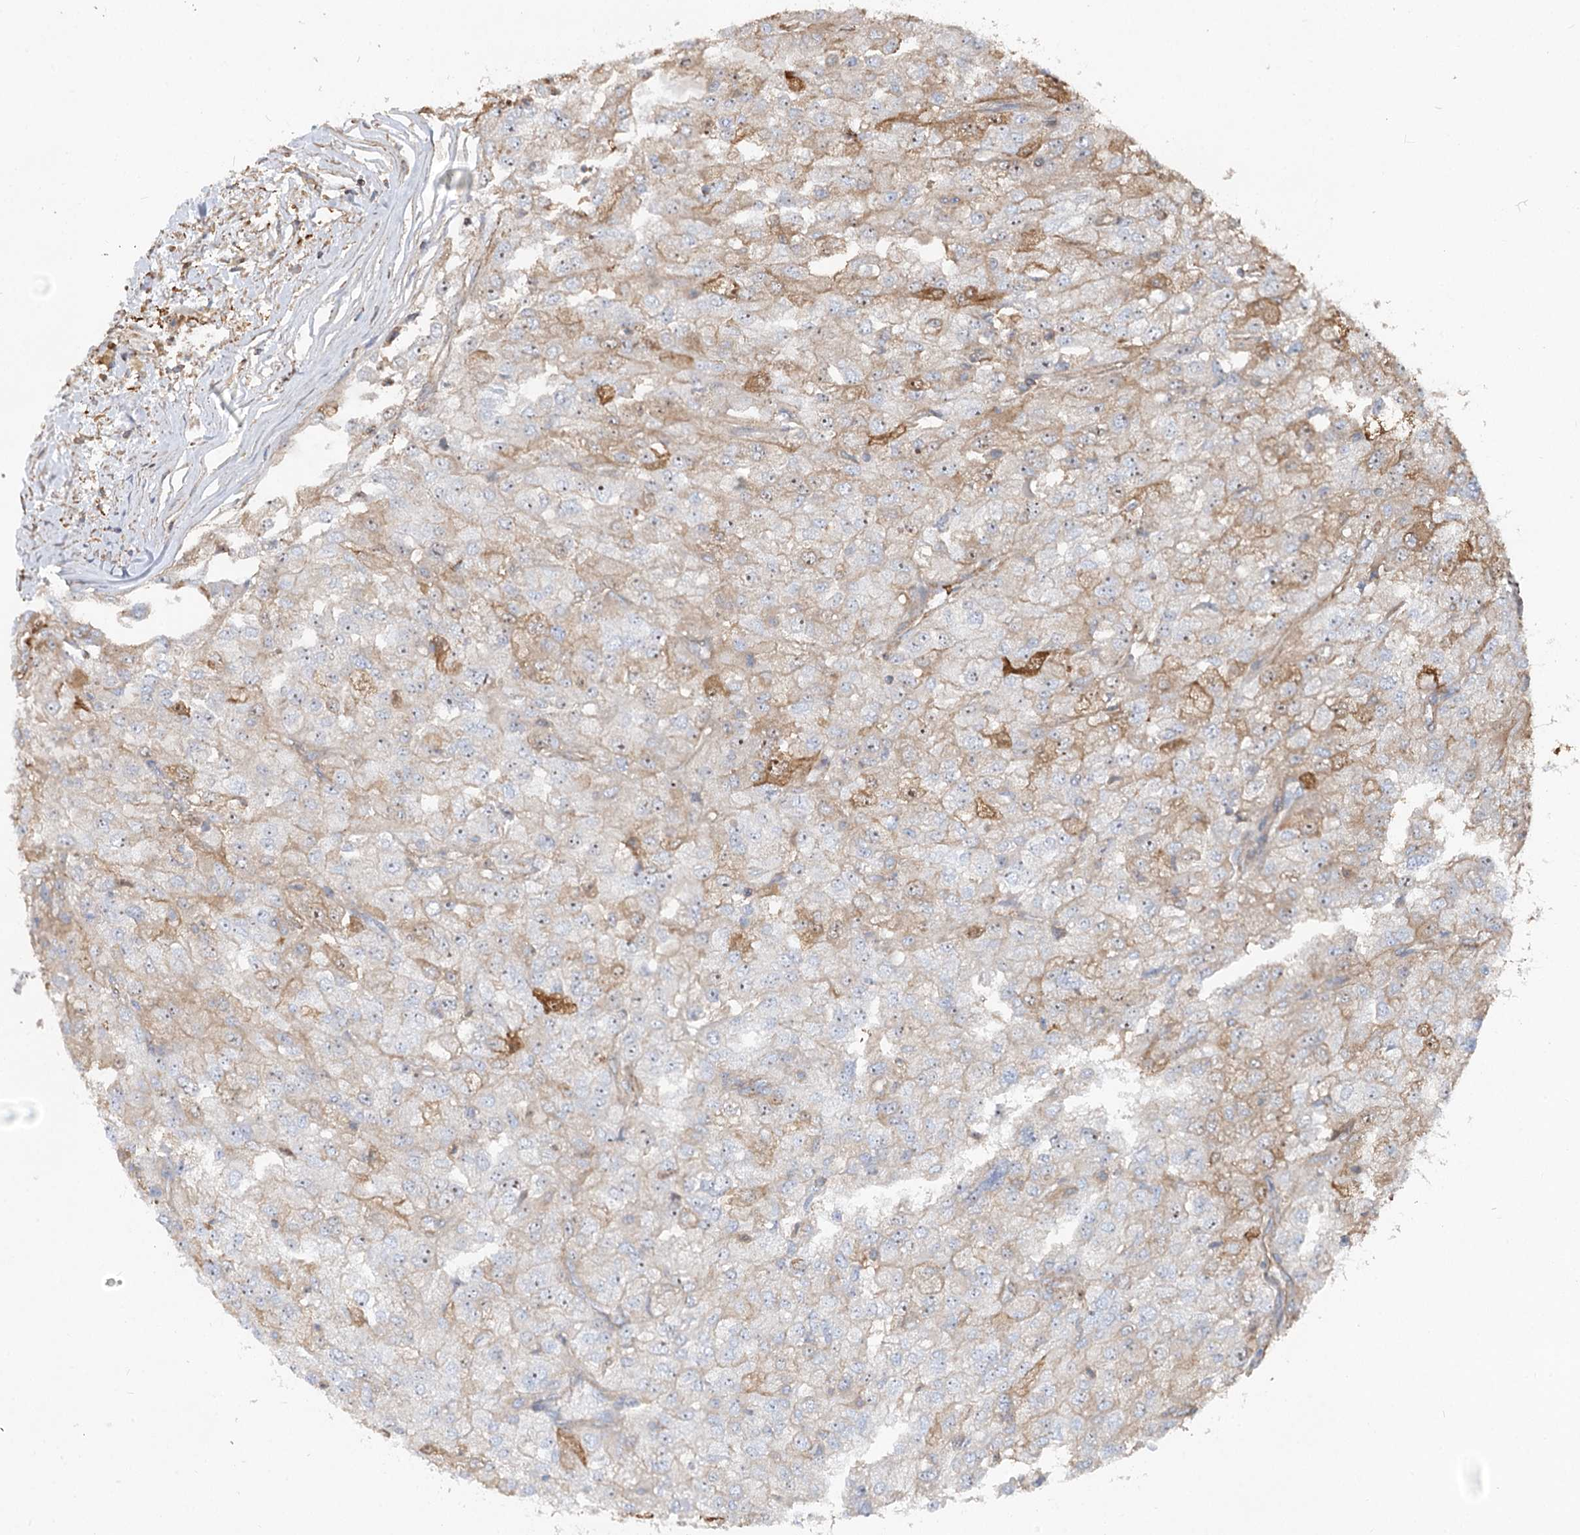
{"staining": {"intensity": "moderate", "quantity": "<25%", "location": "cytoplasmic/membranous"}, "tissue": "renal cancer", "cell_type": "Tumor cells", "image_type": "cancer", "snomed": [{"axis": "morphology", "description": "Adenocarcinoma, NOS"}, {"axis": "topography", "description": "Kidney"}], "caption": "Protein staining by immunohistochemistry (IHC) displays moderate cytoplasmic/membranous staining in approximately <25% of tumor cells in adenocarcinoma (renal).", "gene": "WDR36", "patient": {"sex": "female", "age": 54}}